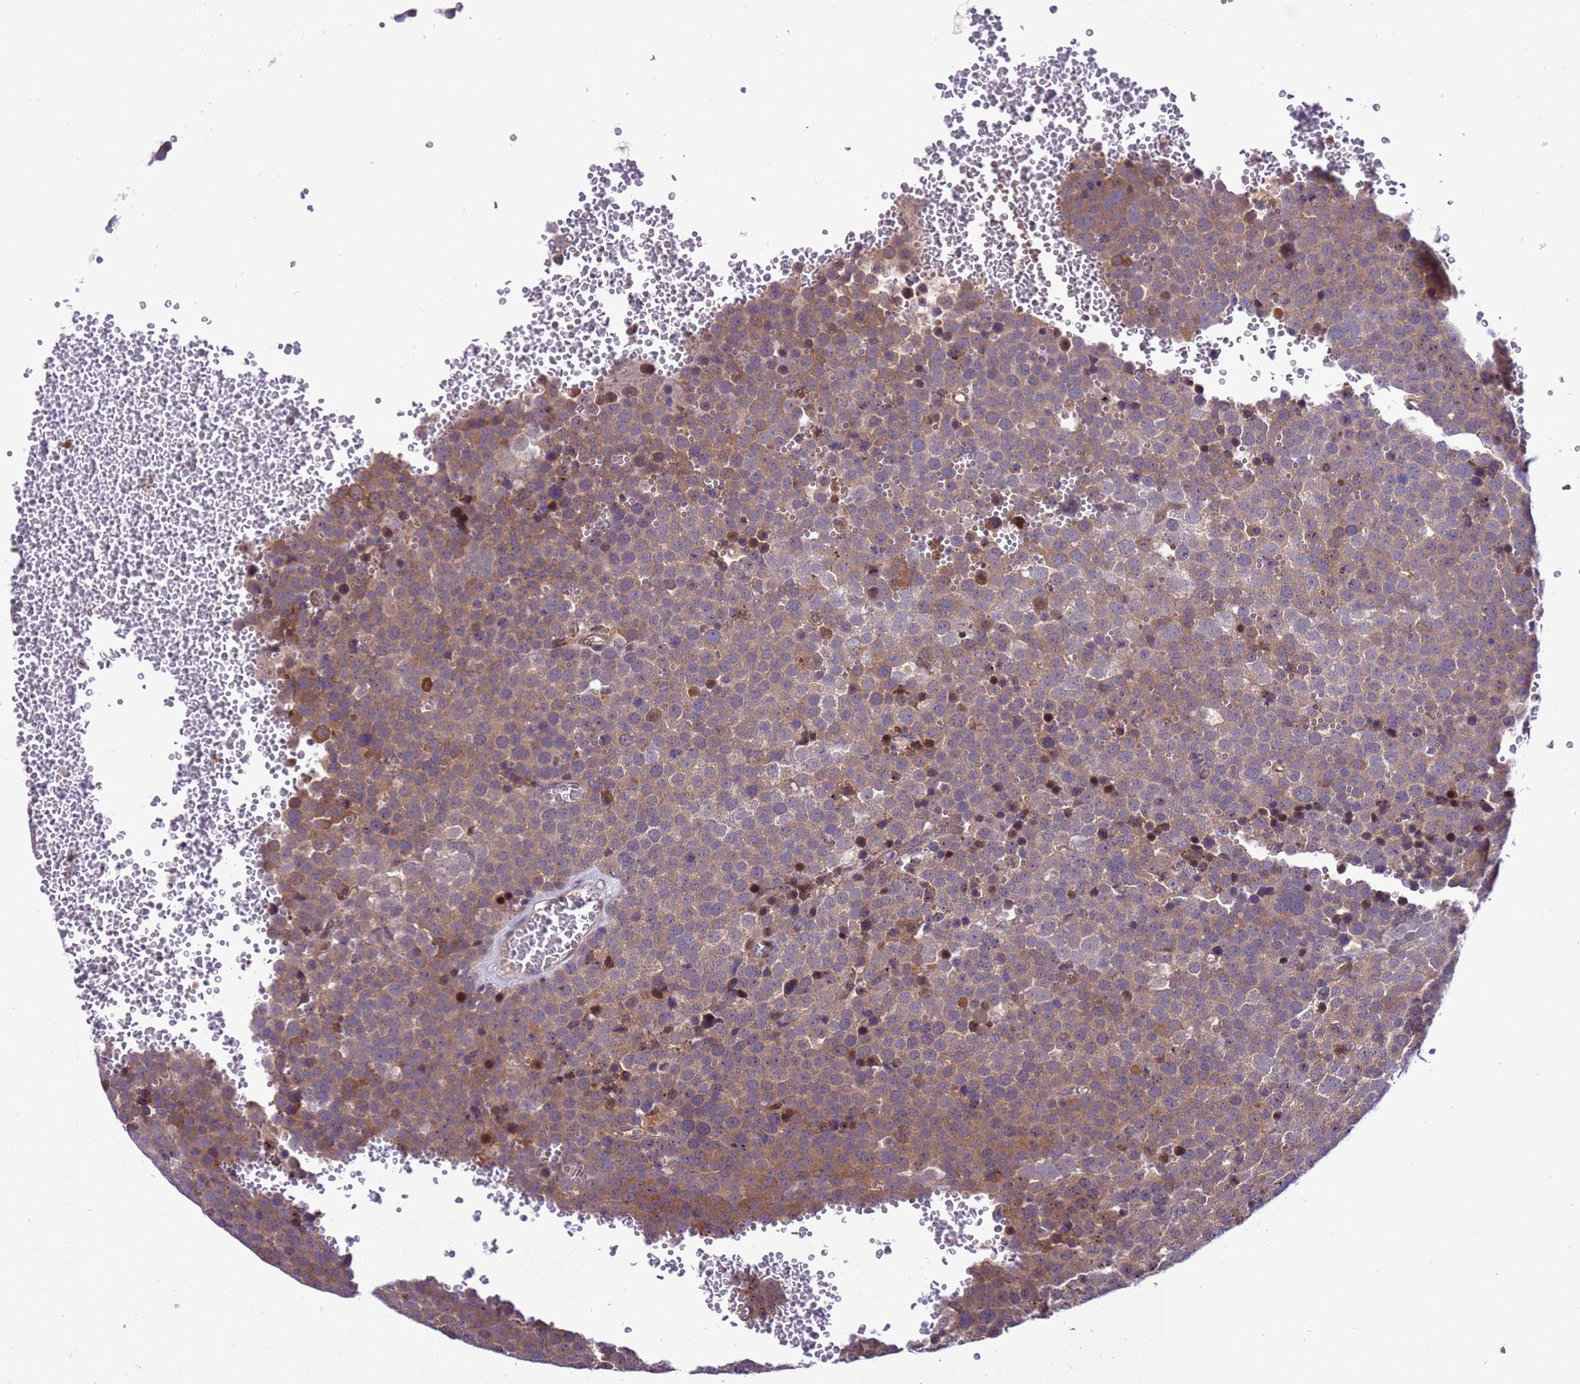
{"staining": {"intensity": "moderate", "quantity": "25%-75%", "location": "cytoplasmic/membranous"}, "tissue": "testis cancer", "cell_type": "Tumor cells", "image_type": "cancer", "snomed": [{"axis": "morphology", "description": "Seminoma, NOS"}, {"axis": "topography", "description": "Testis"}], "caption": "This is an image of immunohistochemistry (IHC) staining of testis seminoma, which shows moderate positivity in the cytoplasmic/membranous of tumor cells.", "gene": "RASD1", "patient": {"sex": "male", "age": 71}}